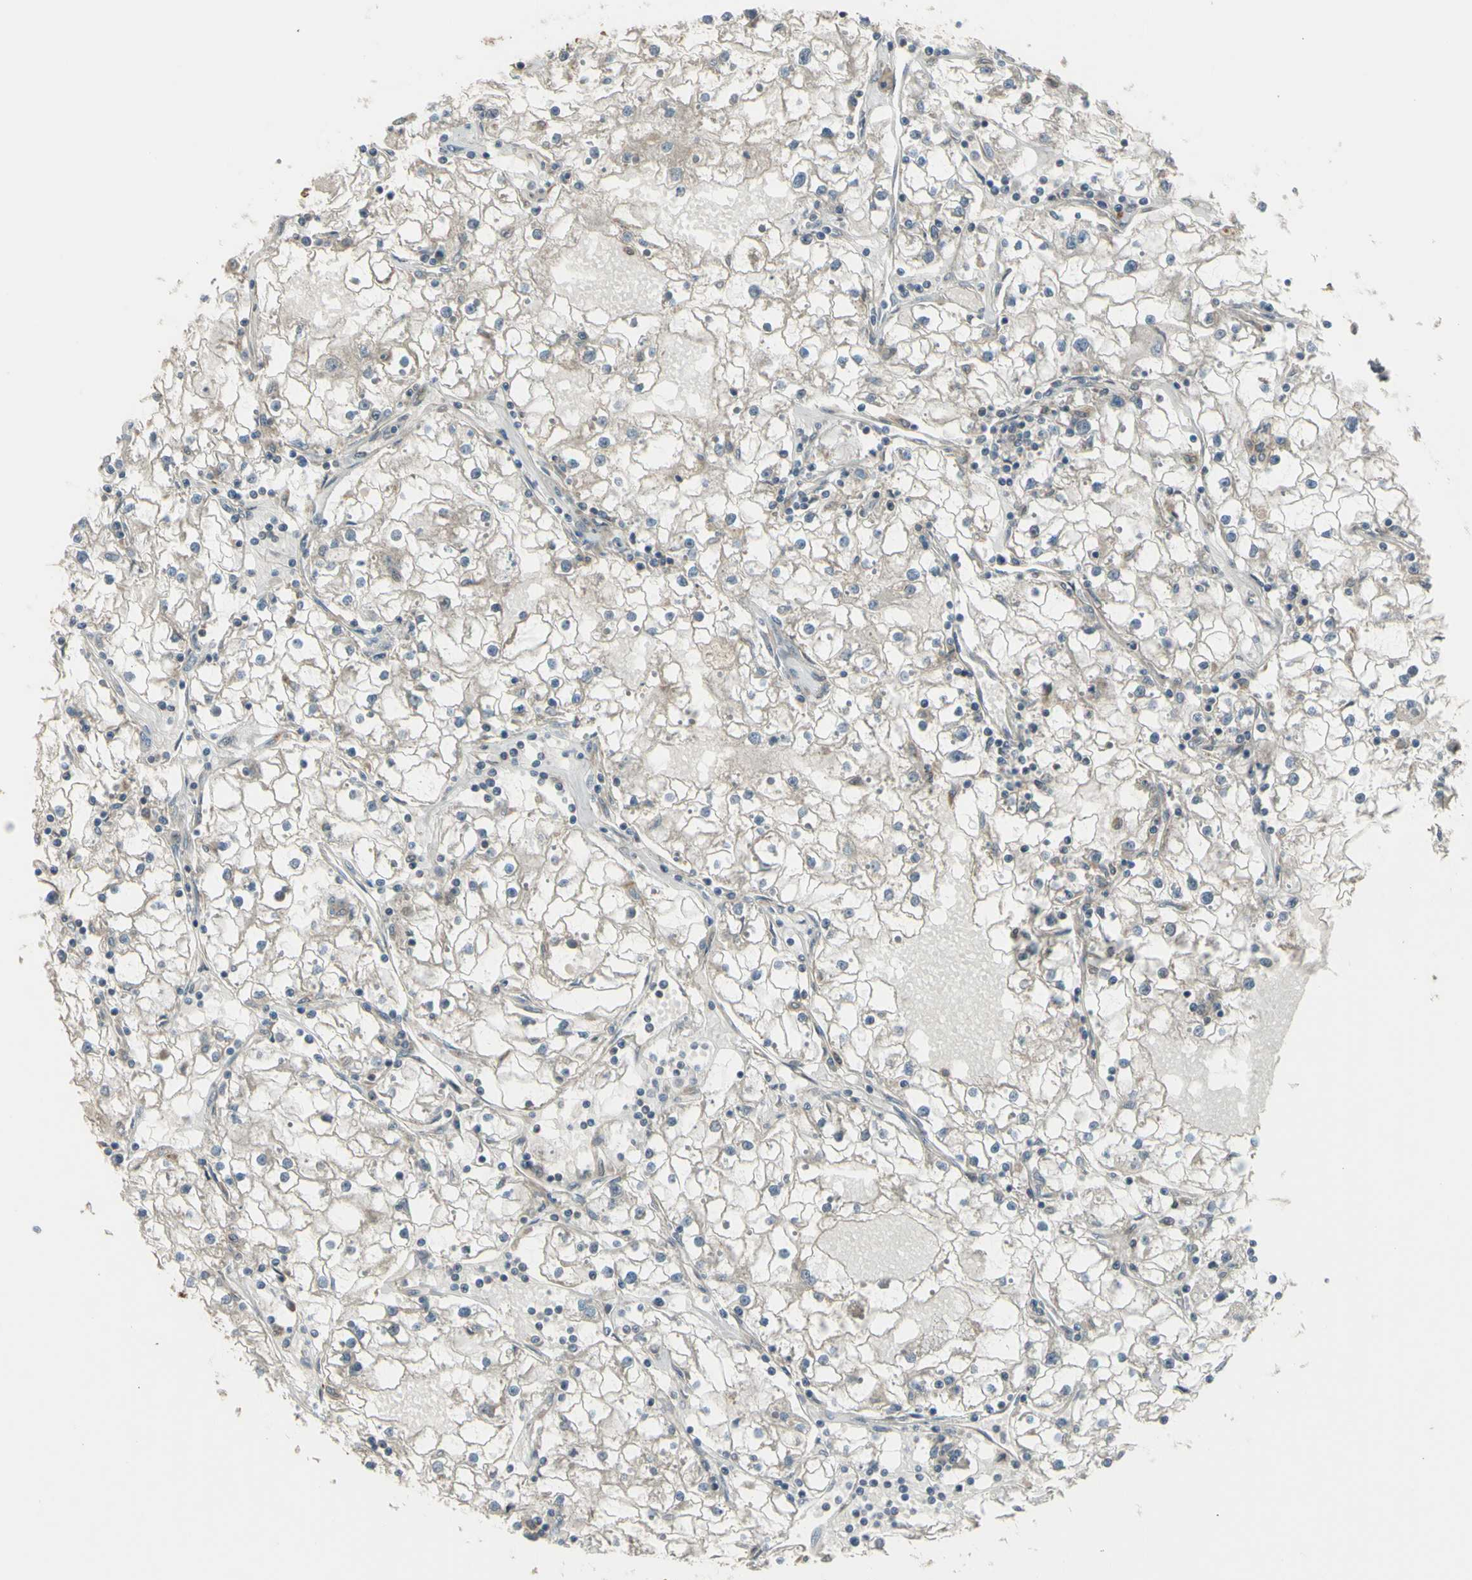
{"staining": {"intensity": "negative", "quantity": "none", "location": "none"}, "tissue": "renal cancer", "cell_type": "Tumor cells", "image_type": "cancer", "snomed": [{"axis": "morphology", "description": "Adenocarcinoma, NOS"}, {"axis": "topography", "description": "Kidney"}], "caption": "Photomicrograph shows no protein expression in tumor cells of renal cancer (adenocarcinoma) tissue. (DAB (3,3'-diaminobenzidine) IHC, high magnification).", "gene": "FLII", "patient": {"sex": "male", "age": 56}}